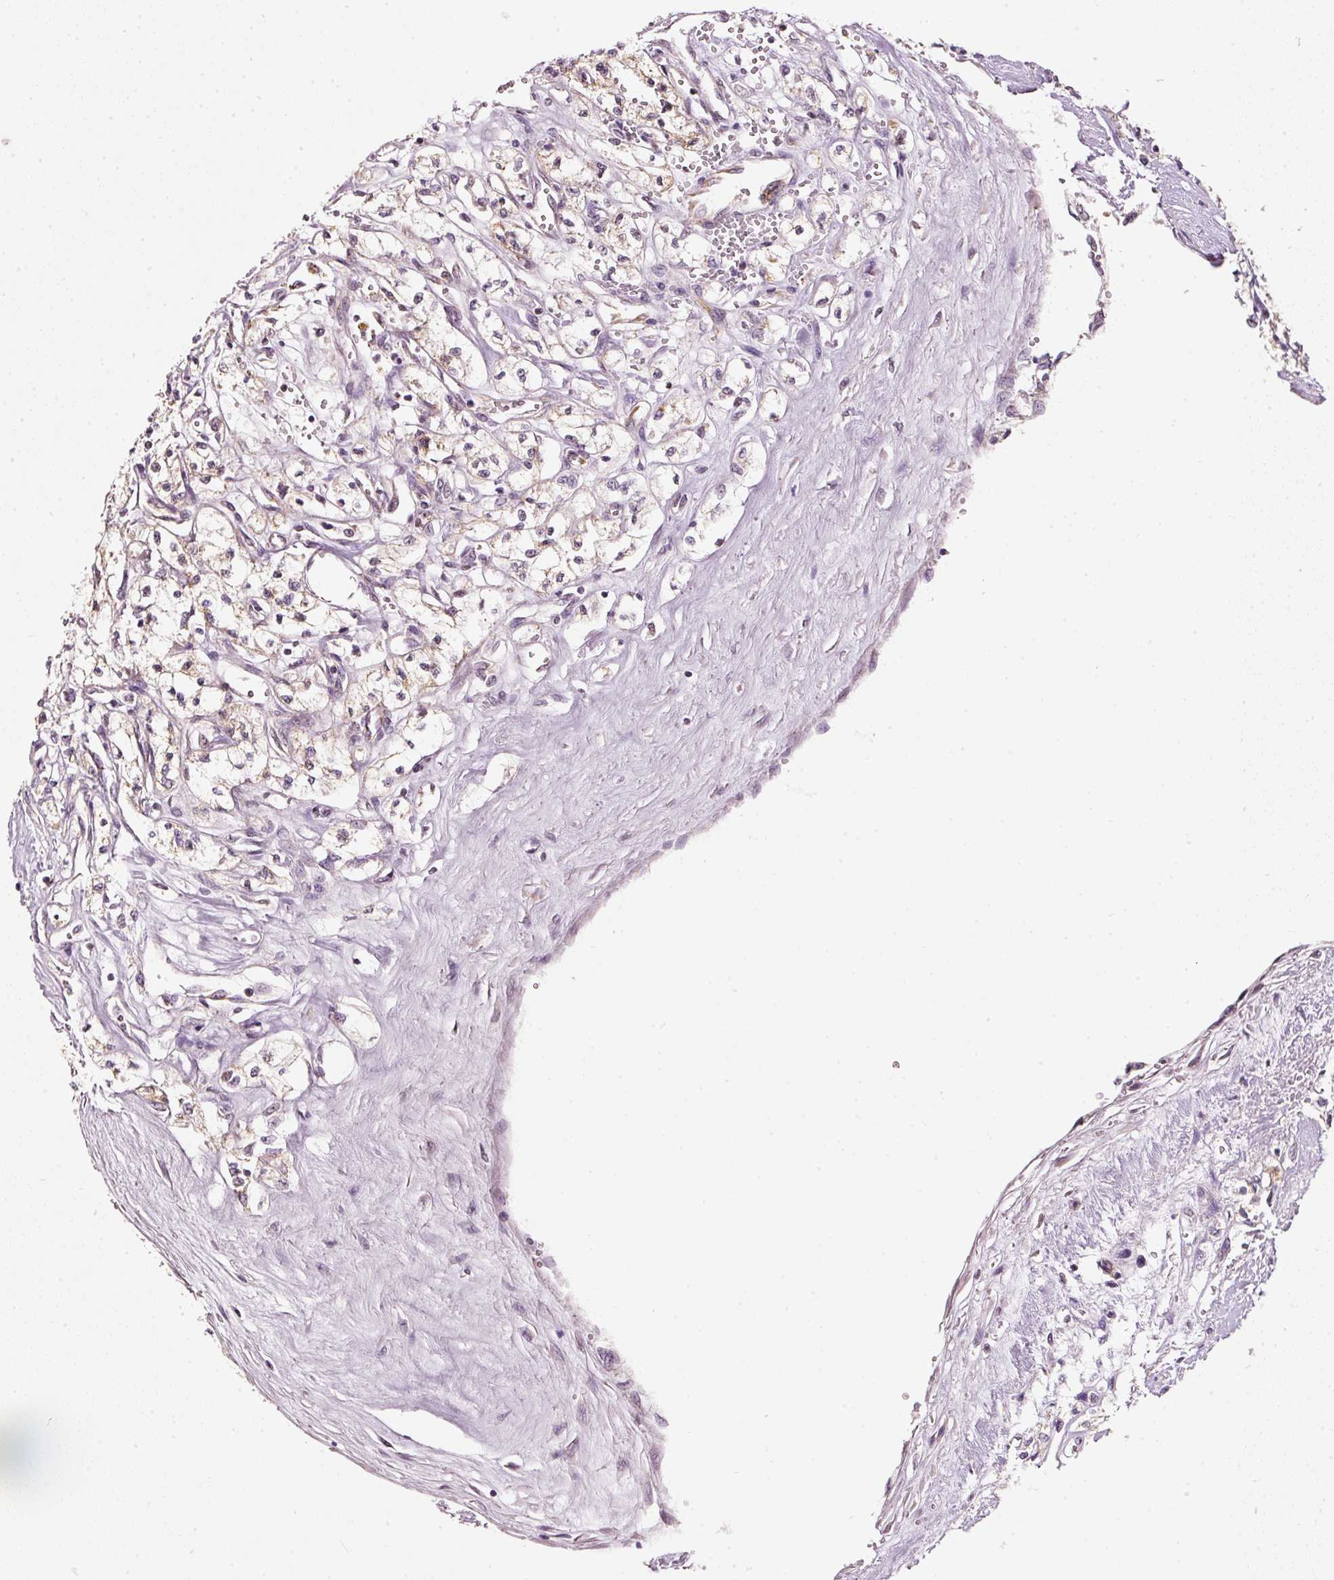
{"staining": {"intensity": "negative", "quantity": "none", "location": "none"}, "tissue": "renal cancer", "cell_type": "Tumor cells", "image_type": "cancer", "snomed": [{"axis": "morphology", "description": "Adenocarcinoma, NOS"}, {"axis": "topography", "description": "Kidney"}], "caption": "IHC histopathology image of renal cancer (adenocarcinoma) stained for a protein (brown), which exhibits no staining in tumor cells.", "gene": "FSTL3", "patient": {"sex": "male", "age": 56}}